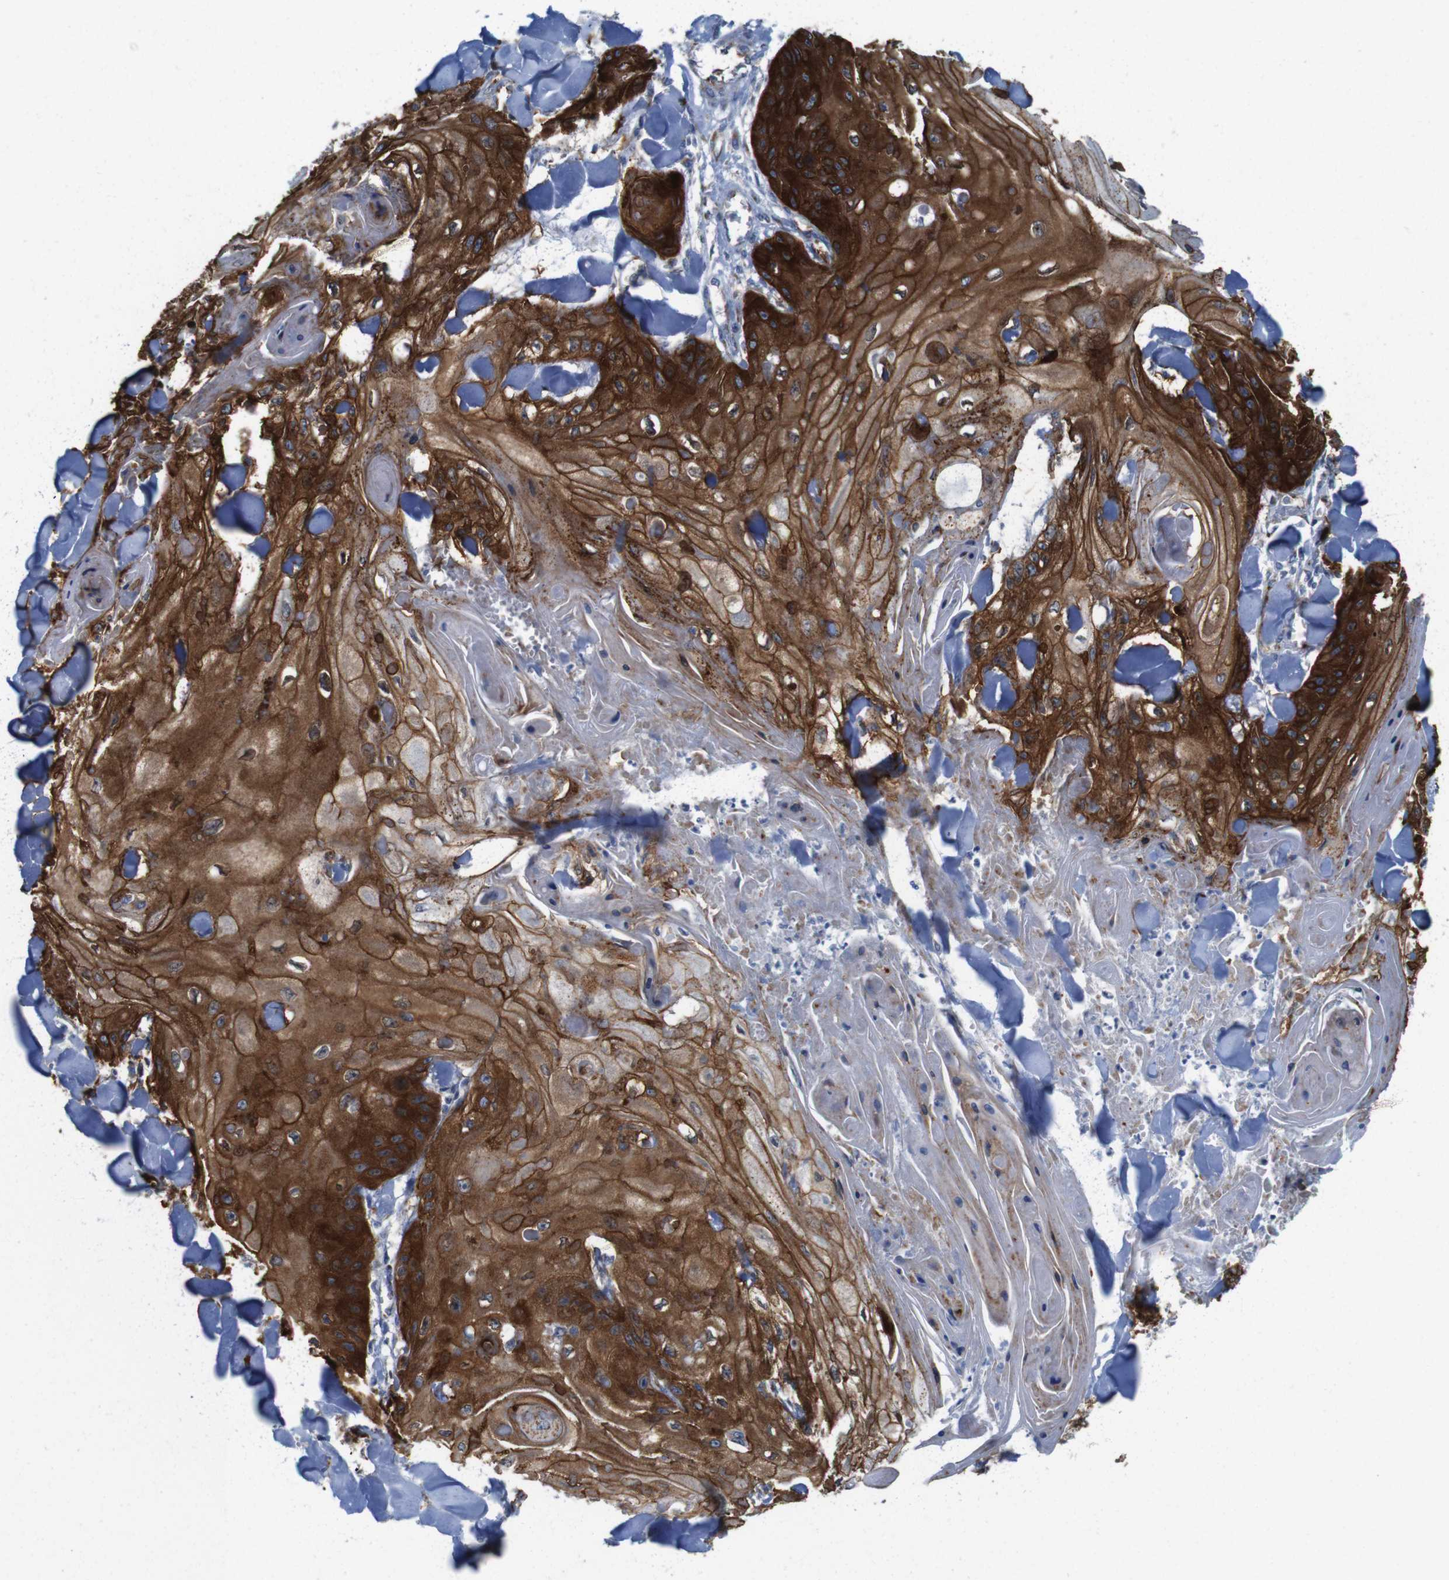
{"staining": {"intensity": "strong", "quantity": "25%-75%", "location": "cytoplasmic/membranous"}, "tissue": "skin cancer", "cell_type": "Tumor cells", "image_type": "cancer", "snomed": [{"axis": "morphology", "description": "Squamous cell carcinoma, NOS"}, {"axis": "topography", "description": "Skin"}], "caption": "A high amount of strong cytoplasmic/membranous positivity is identified in approximately 25%-75% of tumor cells in squamous cell carcinoma (skin) tissue. The protein of interest is shown in brown color, while the nuclei are stained blue.", "gene": "EFCAB14", "patient": {"sex": "male", "age": 74}}